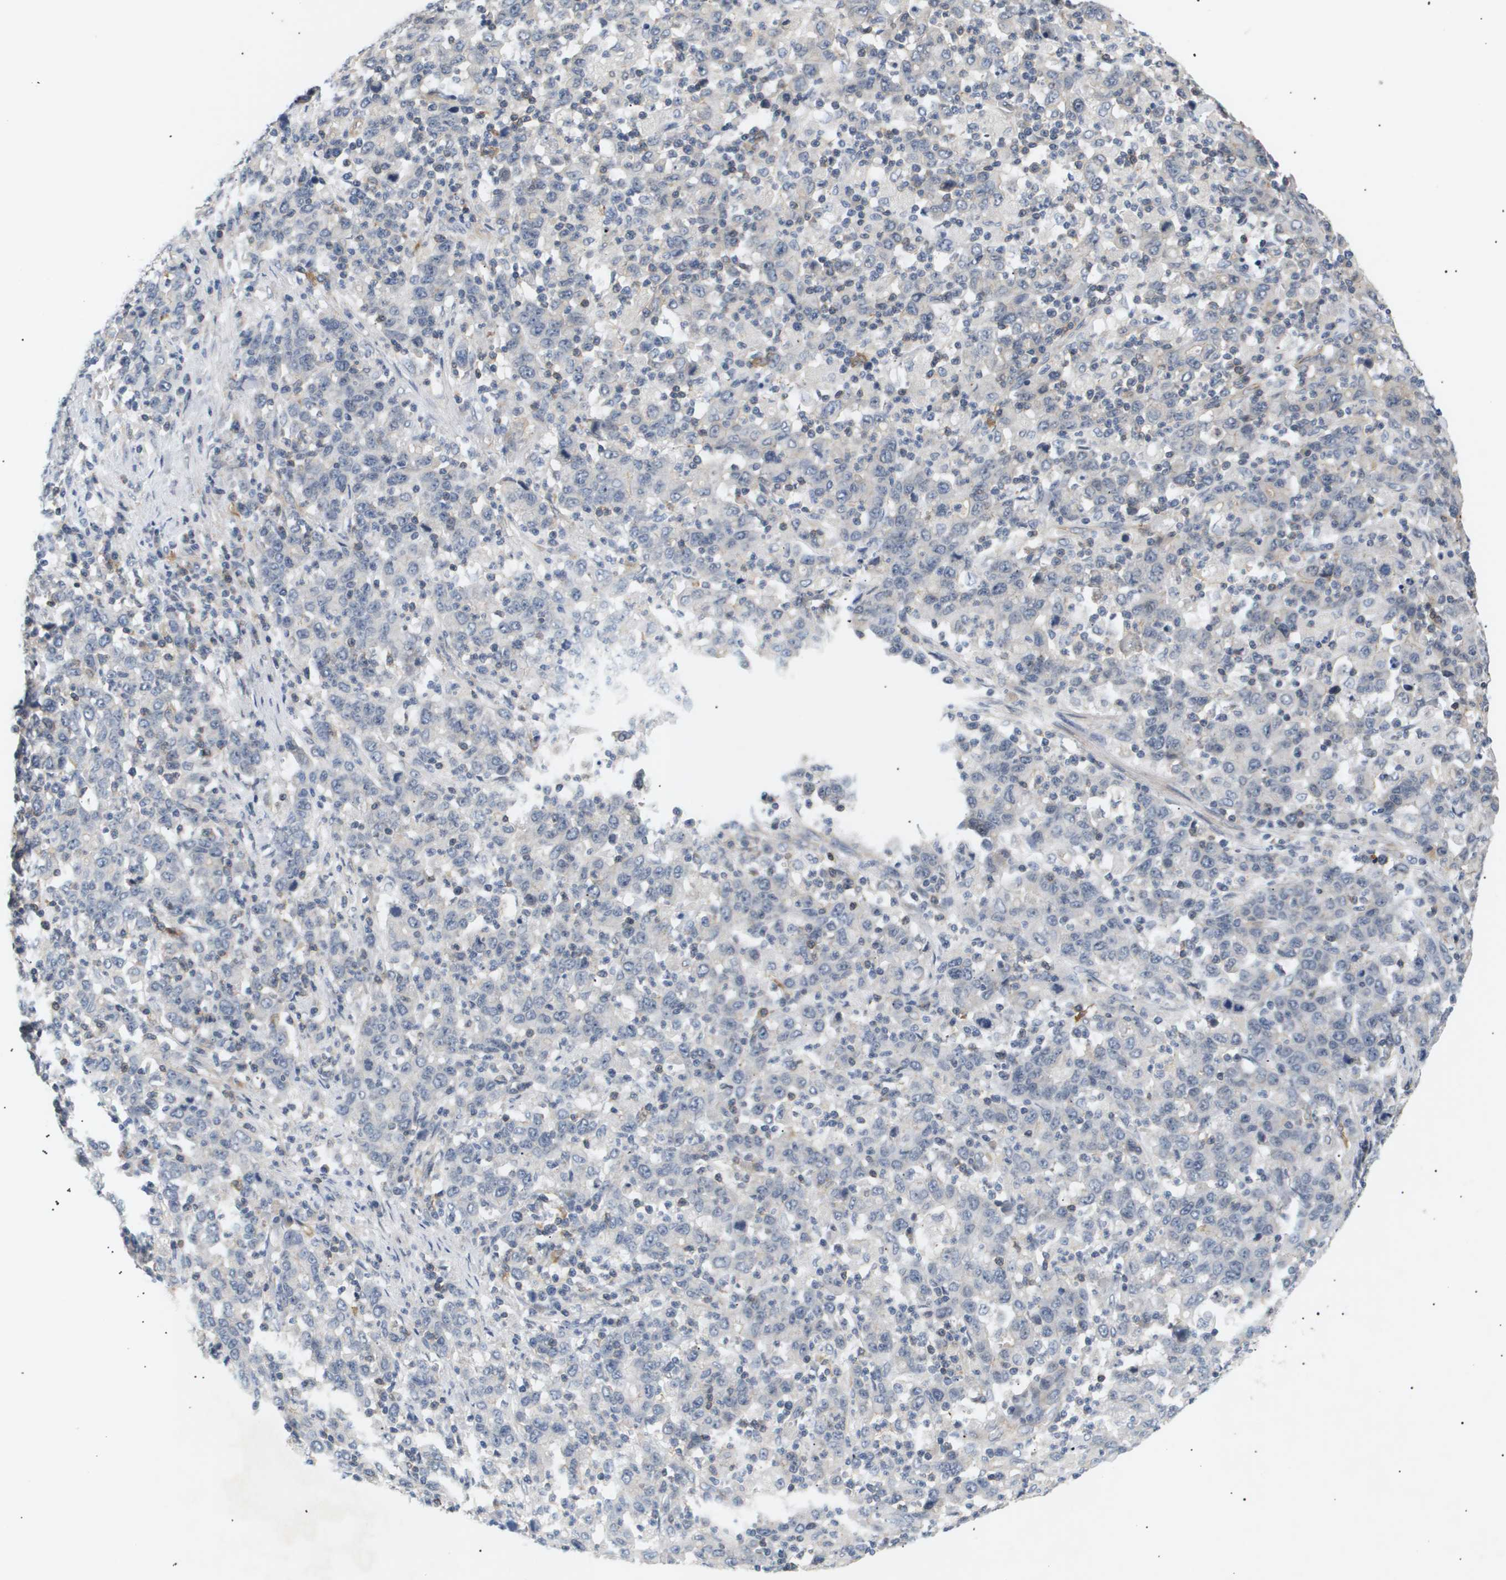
{"staining": {"intensity": "negative", "quantity": "none", "location": "none"}, "tissue": "stomach cancer", "cell_type": "Tumor cells", "image_type": "cancer", "snomed": [{"axis": "morphology", "description": "Adenocarcinoma, NOS"}, {"axis": "topography", "description": "Stomach, upper"}], "caption": "Stomach cancer (adenocarcinoma) was stained to show a protein in brown. There is no significant positivity in tumor cells.", "gene": "CORO2B", "patient": {"sex": "male", "age": 69}}